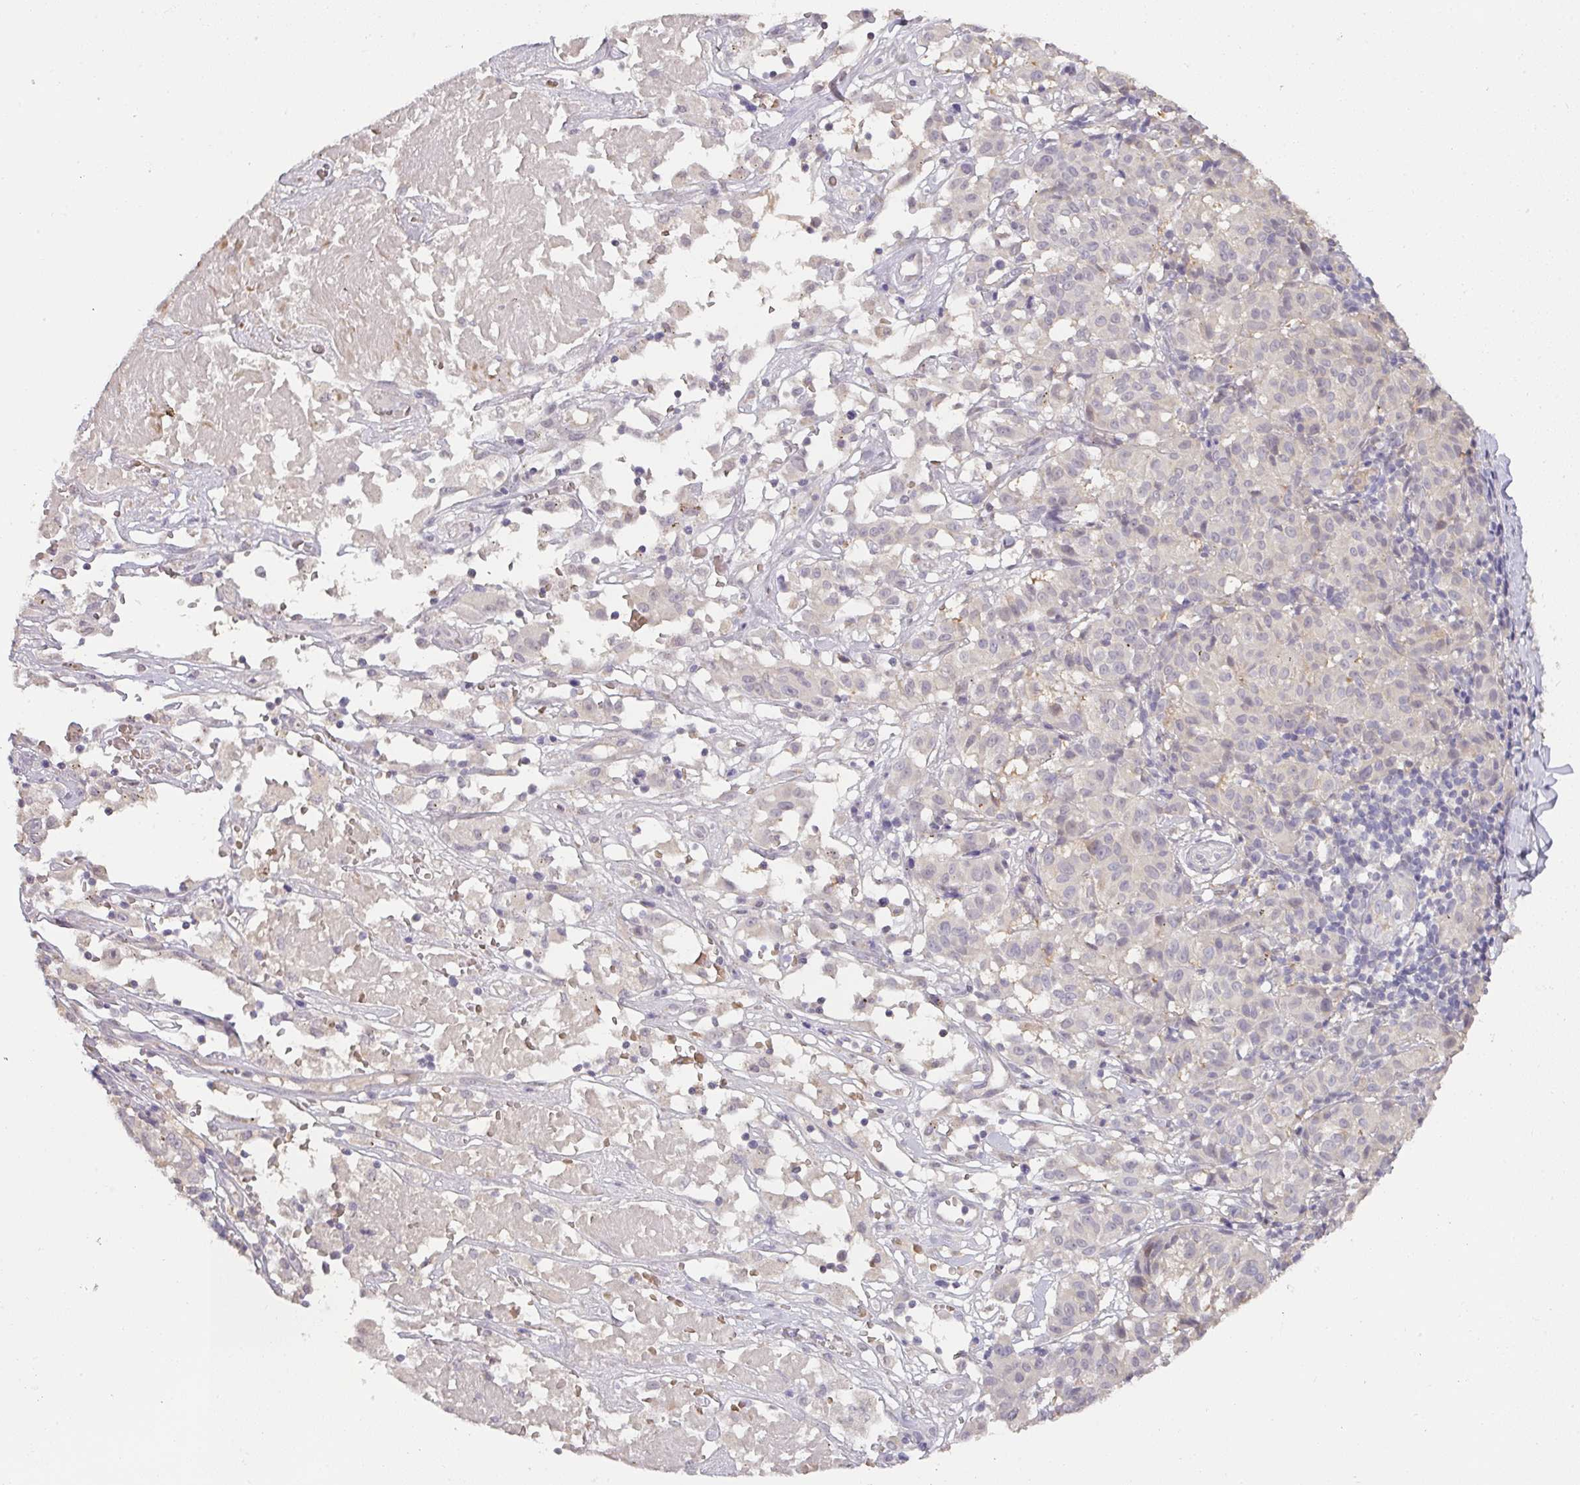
{"staining": {"intensity": "negative", "quantity": "none", "location": "none"}, "tissue": "melanoma", "cell_type": "Tumor cells", "image_type": "cancer", "snomed": [{"axis": "morphology", "description": "Malignant melanoma, NOS"}, {"axis": "topography", "description": "Skin"}], "caption": "This is a histopathology image of immunohistochemistry staining of melanoma, which shows no positivity in tumor cells.", "gene": "FOXN4", "patient": {"sex": "female", "age": 72}}